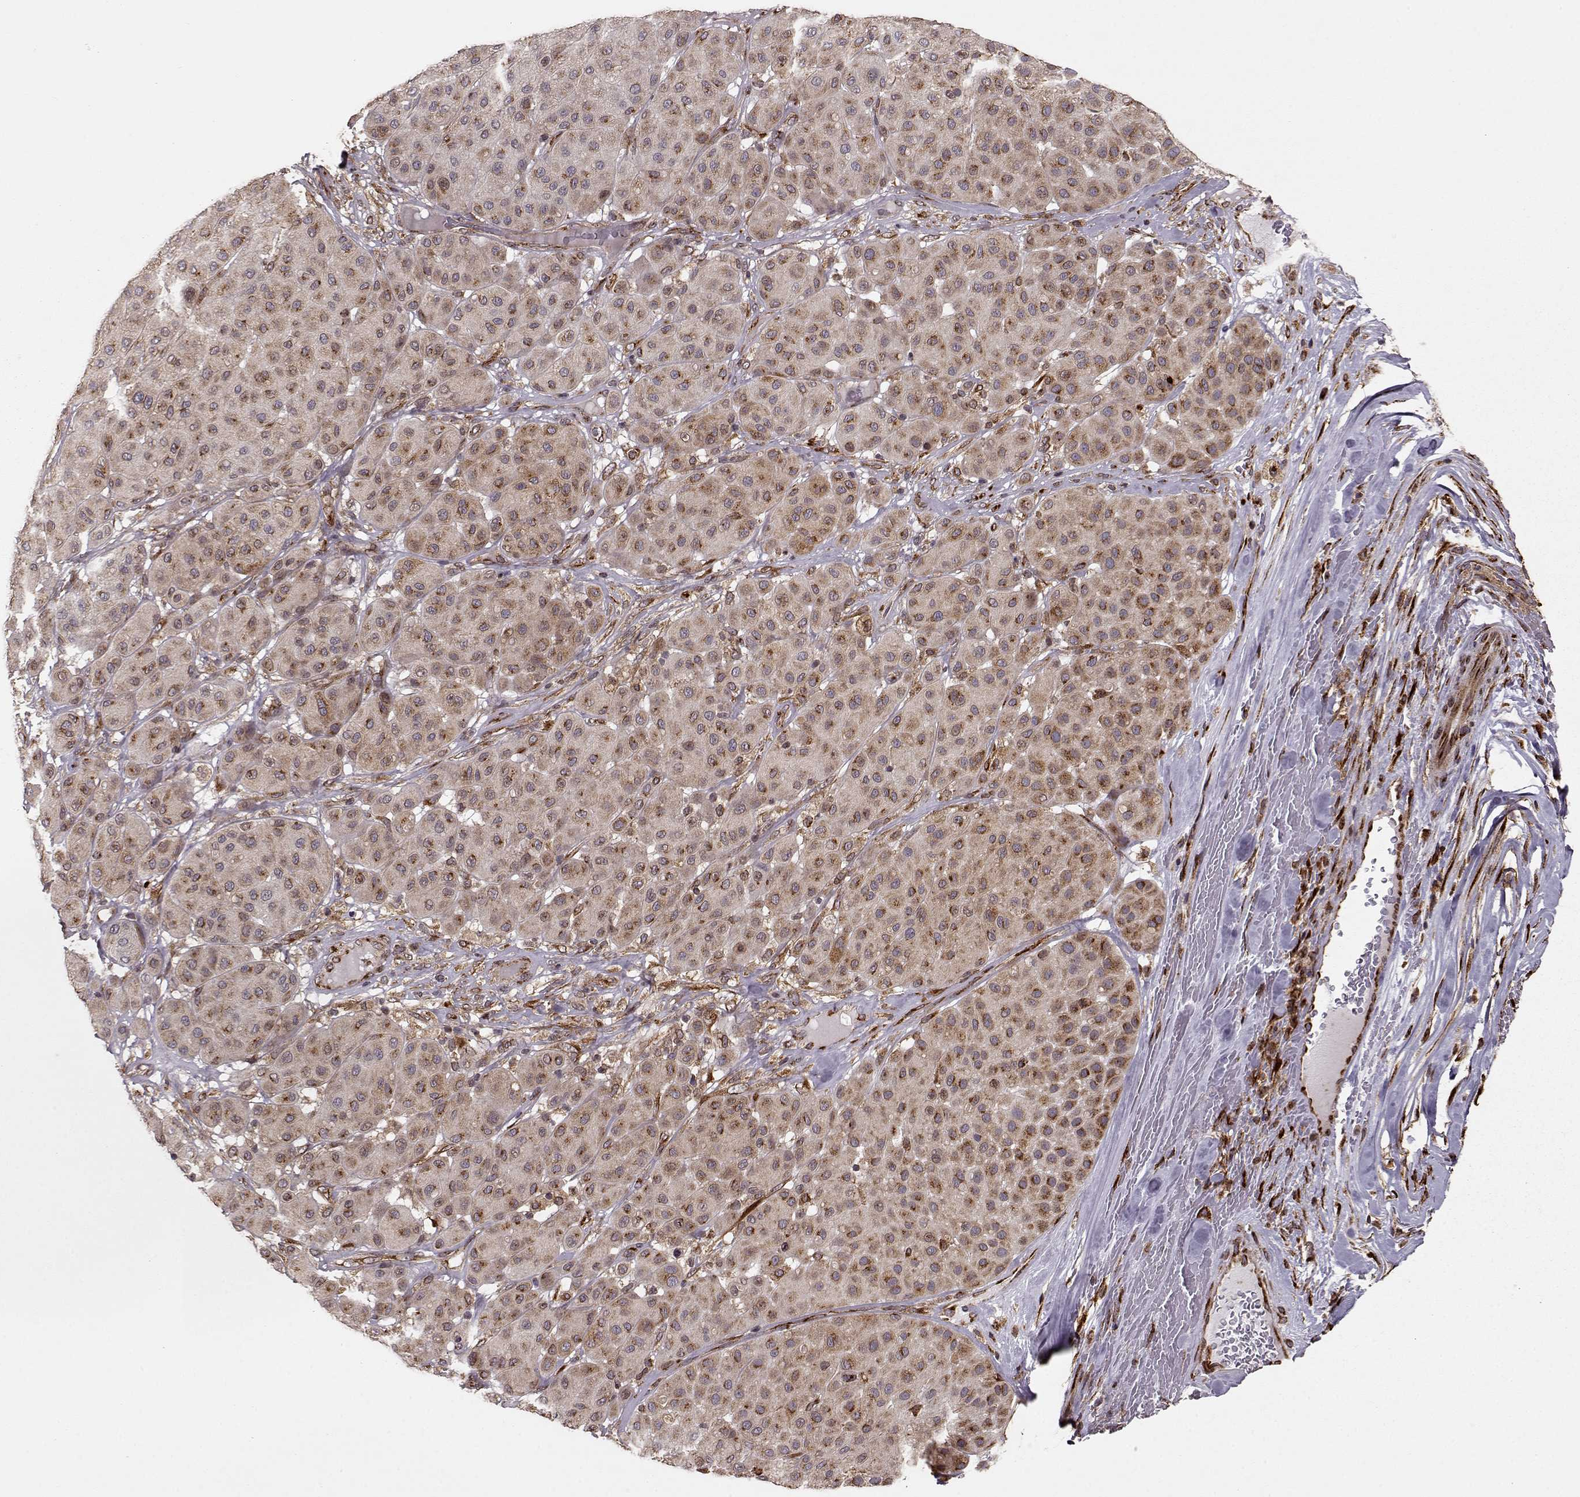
{"staining": {"intensity": "weak", "quantity": ">75%", "location": "cytoplasmic/membranous"}, "tissue": "melanoma", "cell_type": "Tumor cells", "image_type": "cancer", "snomed": [{"axis": "morphology", "description": "Malignant melanoma, Metastatic site"}, {"axis": "topography", "description": "Smooth muscle"}], "caption": "This histopathology image displays IHC staining of human melanoma, with low weak cytoplasmic/membranous staining in approximately >75% of tumor cells.", "gene": "YIPF5", "patient": {"sex": "male", "age": 41}}